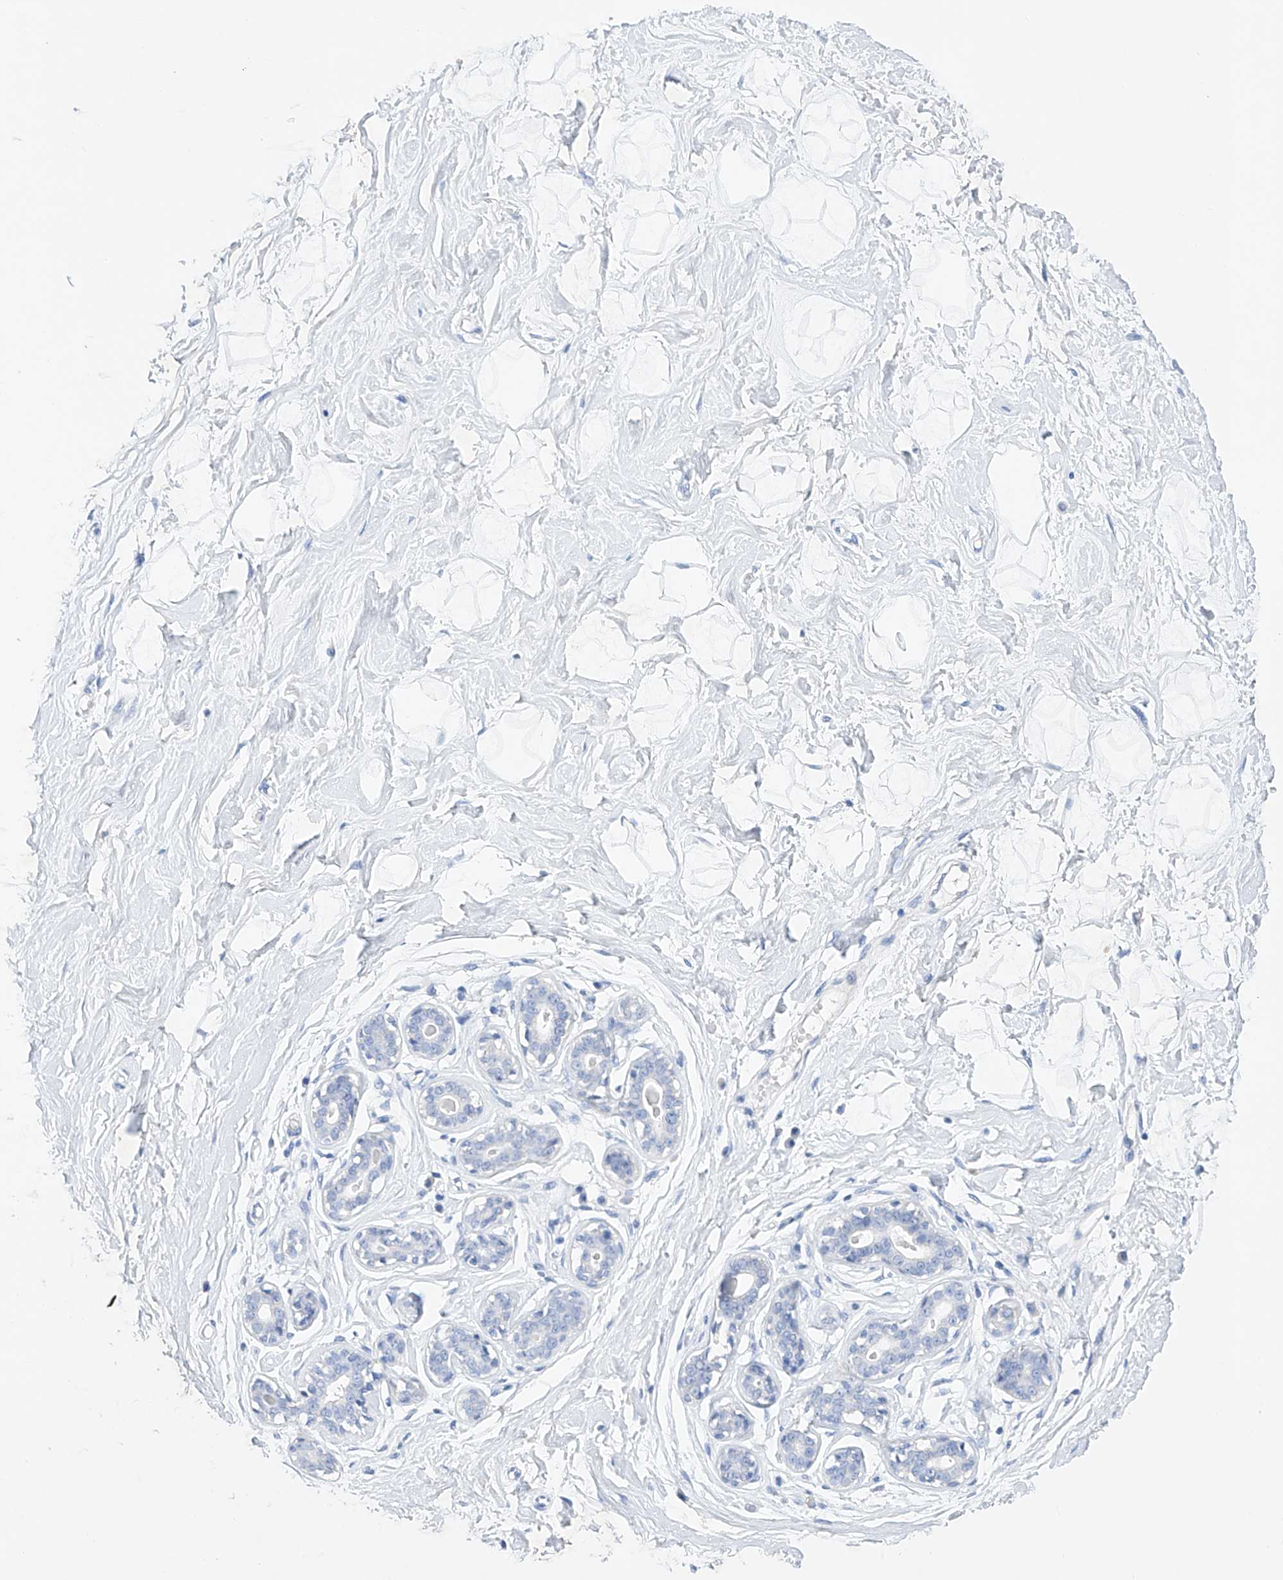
{"staining": {"intensity": "negative", "quantity": "none", "location": "none"}, "tissue": "breast", "cell_type": "Adipocytes", "image_type": "normal", "snomed": [{"axis": "morphology", "description": "Normal tissue, NOS"}, {"axis": "morphology", "description": "Adenoma, NOS"}, {"axis": "topography", "description": "Breast"}], "caption": "Adipocytes show no significant positivity in unremarkable breast. The staining is performed using DAB brown chromogen with nuclei counter-stained in using hematoxylin.", "gene": "LURAP1", "patient": {"sex": "female", "age": 23}}